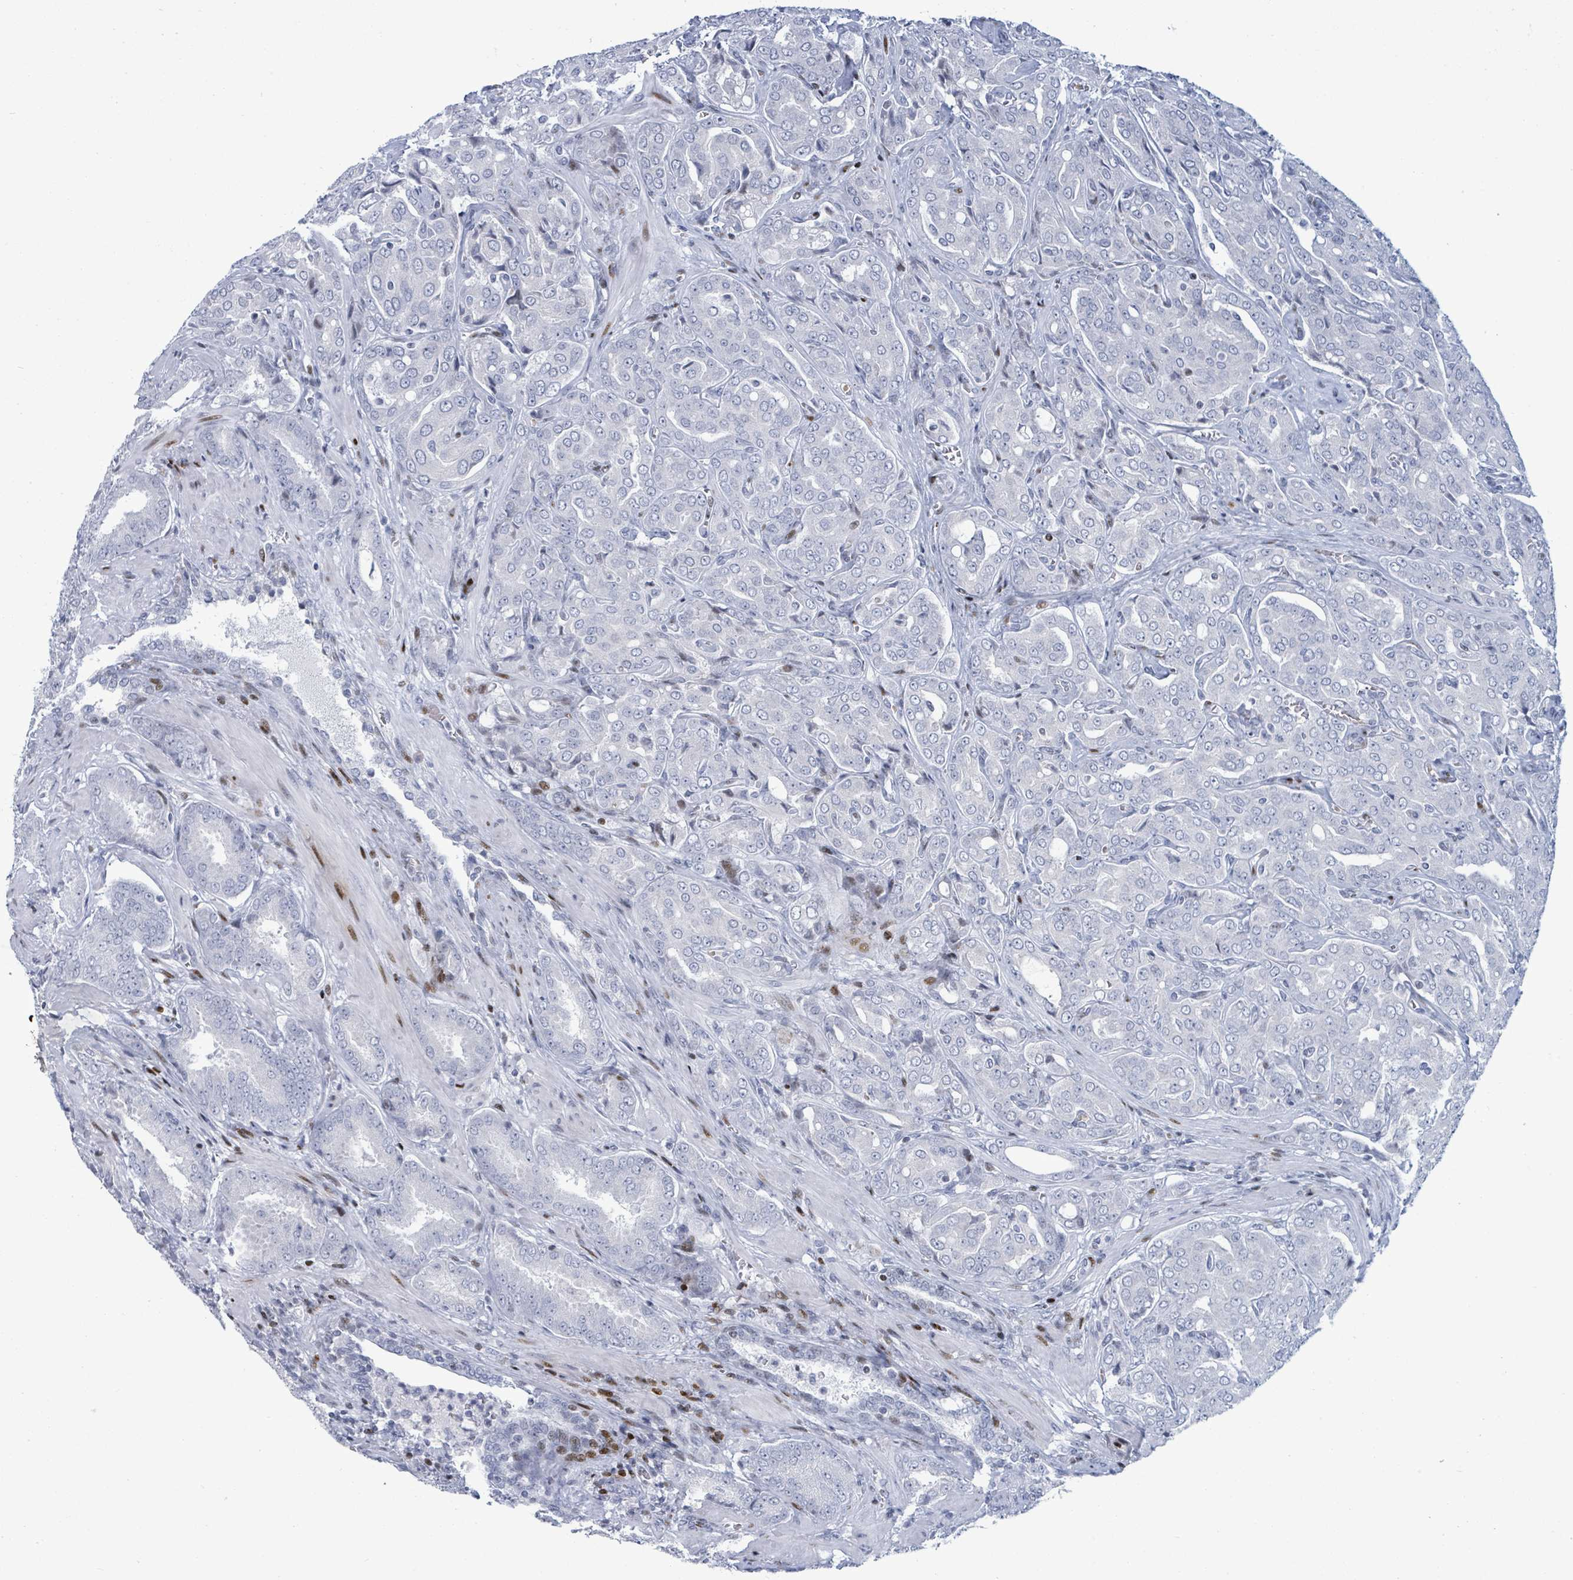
{"staining": {"intensity": "negative", "quantity": "none", "location": "none"}, "tissue": "prostate cancer", "cell_type": "Tumor cells", "image_type": "cancer", "snomed": [{"axis": "morphology", "description": "Adenocarcinoma, High grade"}, {"axis": "topography", "description": "Prostate"}], "caption": "Immunohistochemical staining of prostate cancer (adenocarcinoma (high-grade)) displays no significant positivity in tumor cells.", "gene": "MALL", "patient": {"sex": "male", "age": 68}}